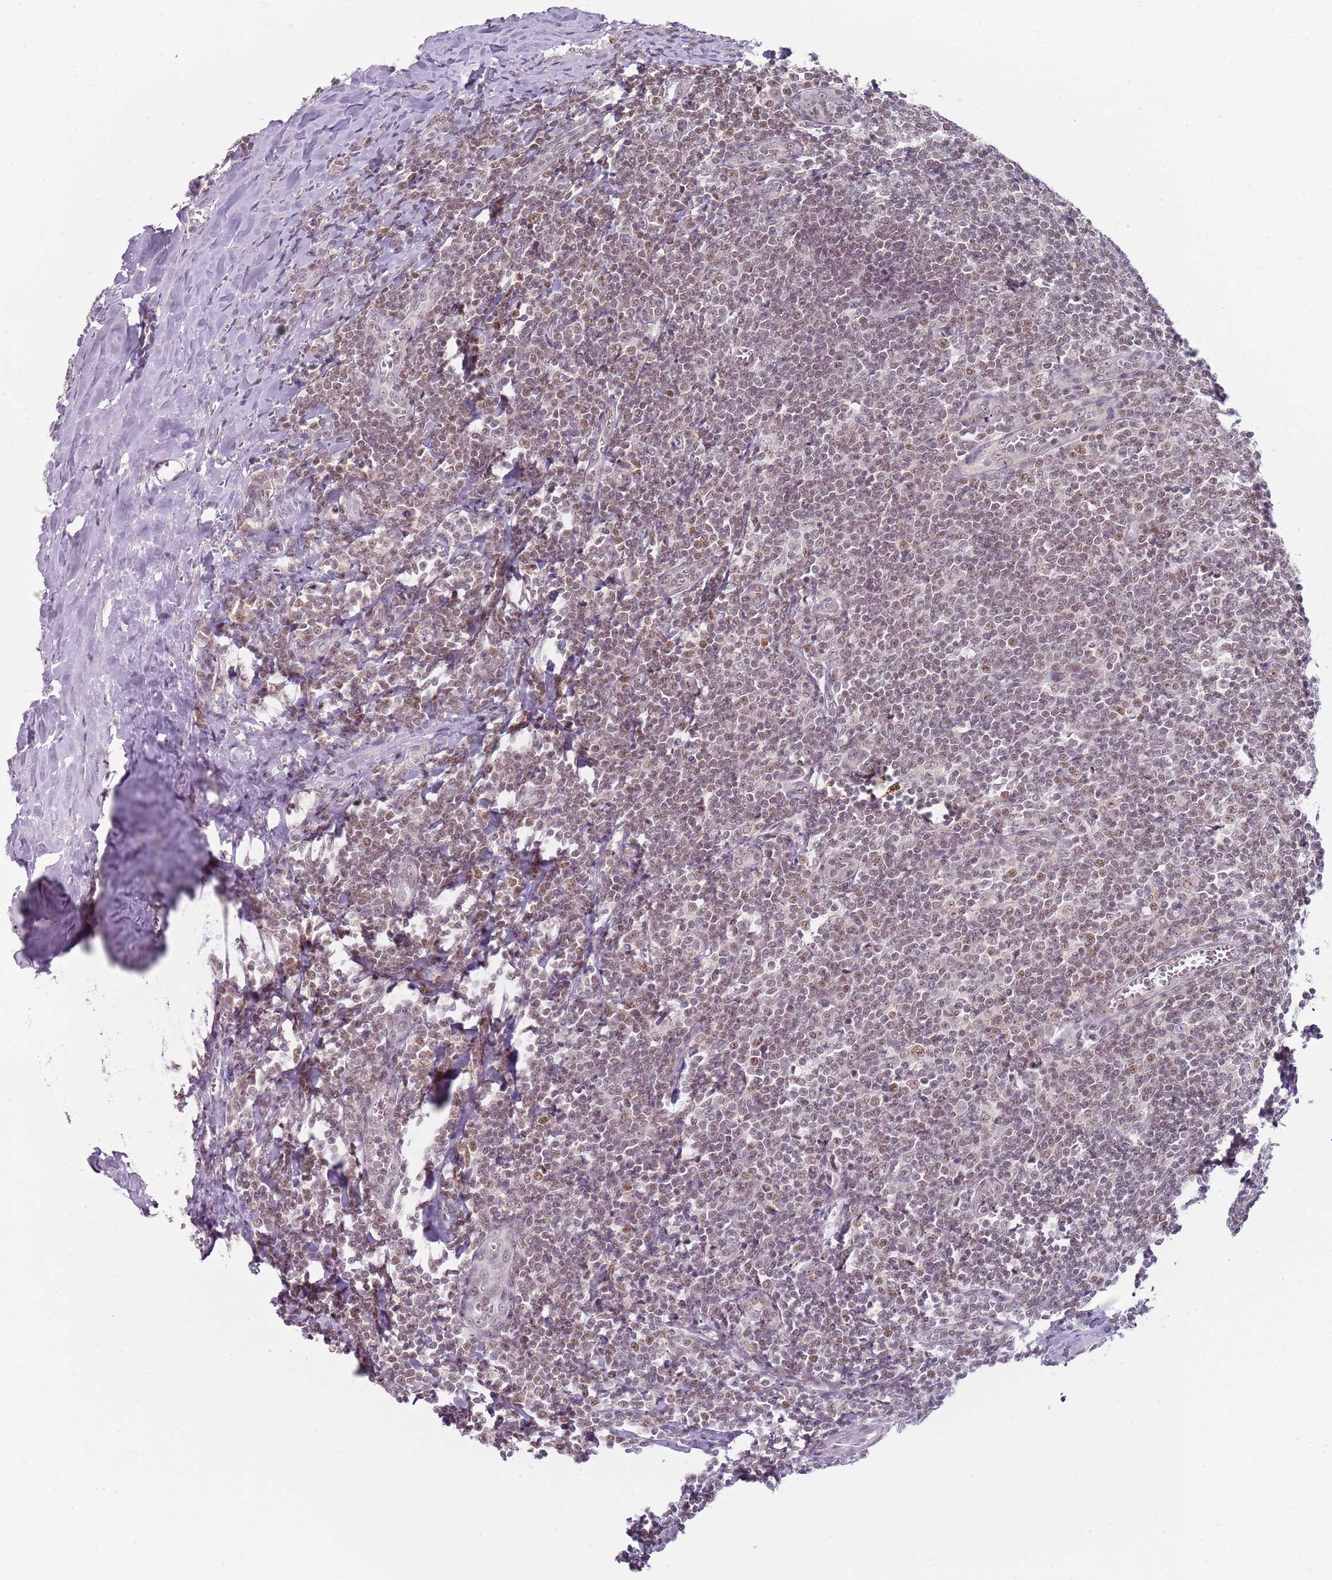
{"staining": {"intensity": "negative", "quantity": "none", "location": "none"}, "tissue": "tonsil", "cell_type": "Germinal center cells", "image_type": "normal", "snomed": [{"axis": "morphology", "description": "Normal tissue, NOS"}, {"axis": "topography", "description": "Tonsil"}], "caption": "An IHC histopathology image of unremarkable tonsil is shown. There is no staining in germinal center cells of tonsil. The staining was performed using DAB (3,3'-diaminobenzidine) to visualize the protein expression in brown, while the nuclei were stained in blue with hematoxylin (Magnification: 20x).", "gene": "SMARCAL1", "patient": {"sex": "male", "age": 27}}